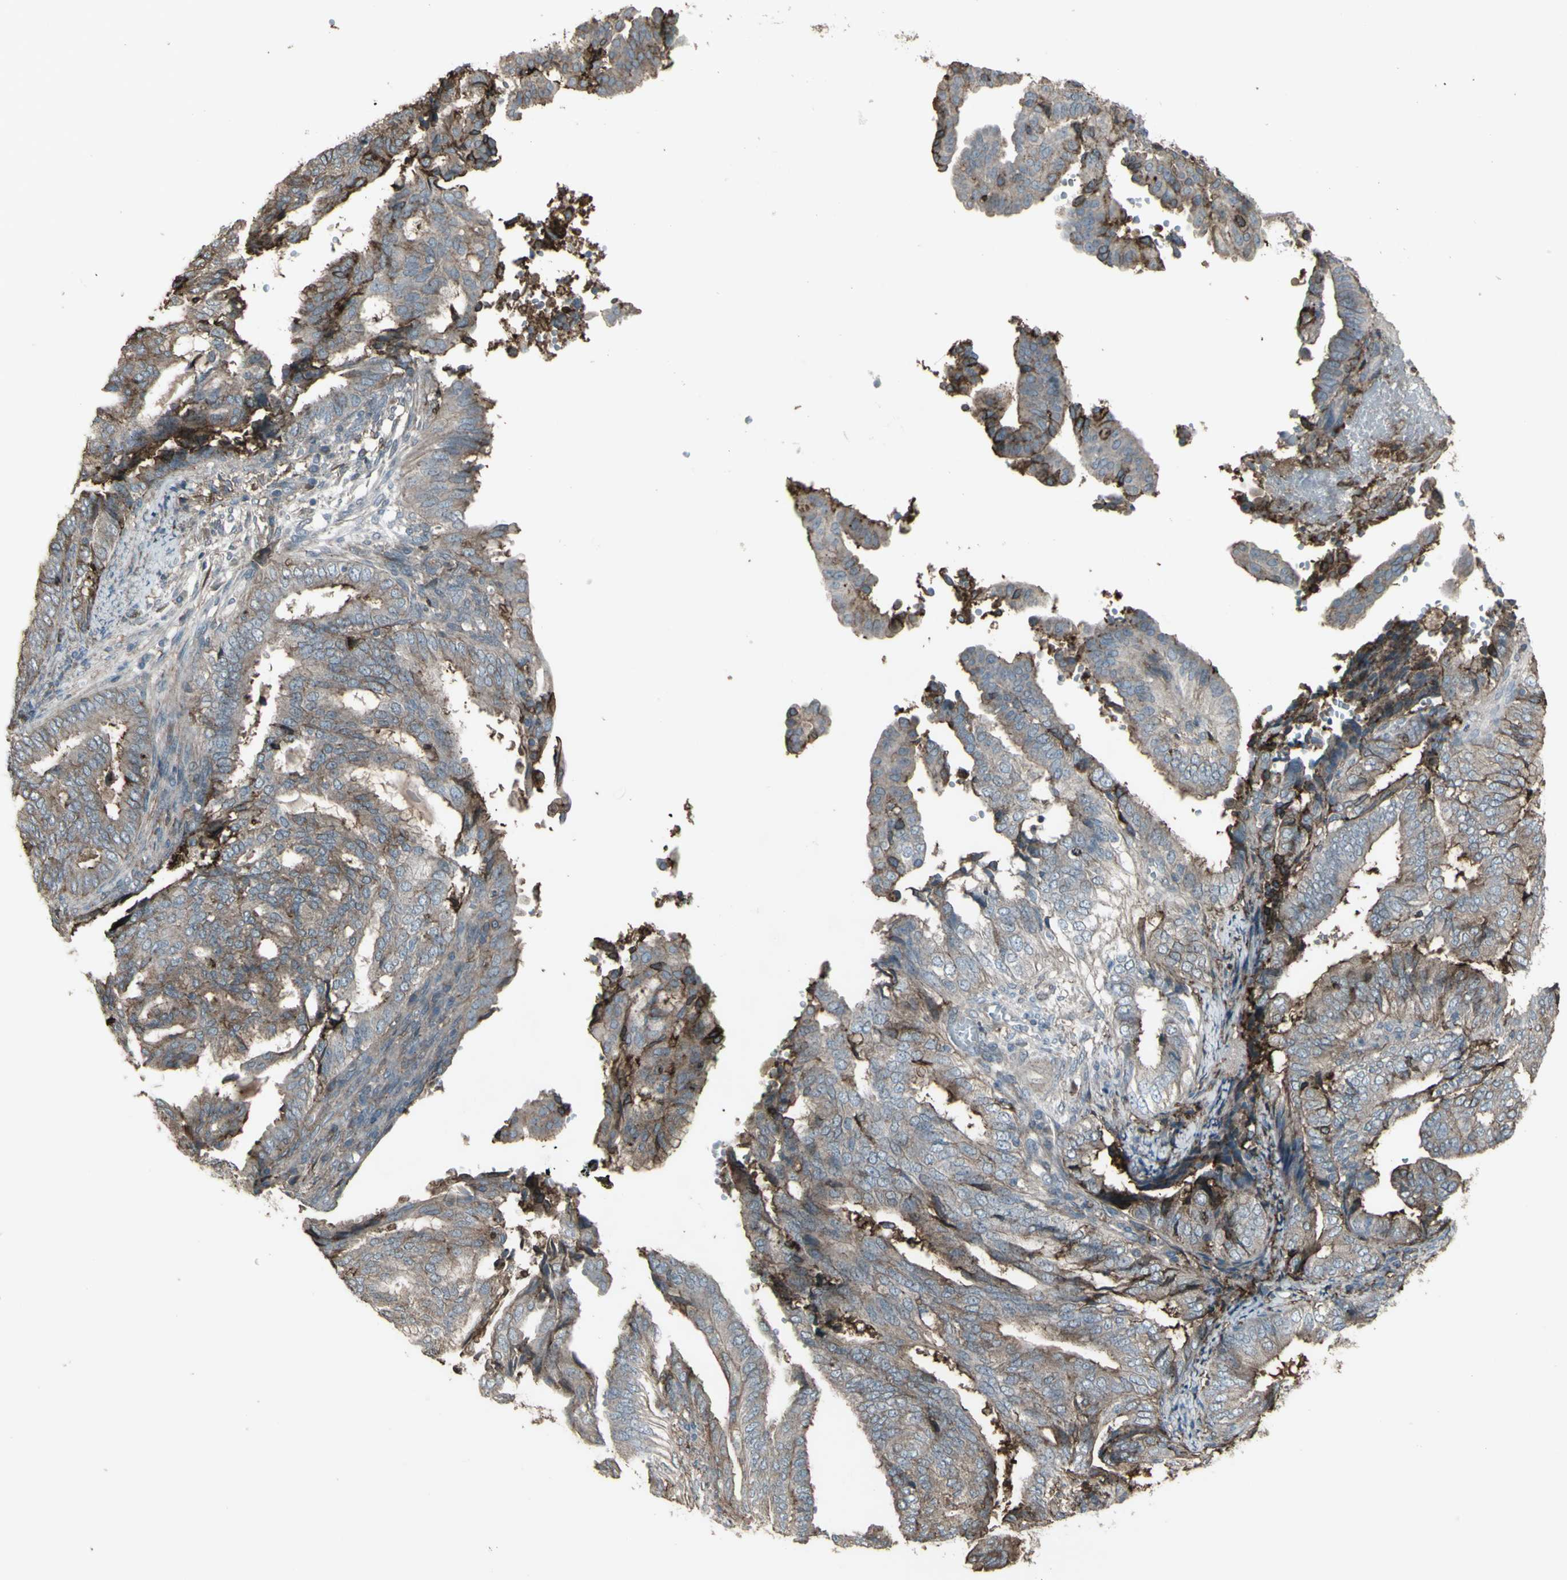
{"staining": {"intensity": "weak", "quantity": "<25%", "location": "cytoplasmic/membranous"}, "tissue": "endometrial cancer", "cell_type": "Tumor cells", "image_type": "cancer", "snomed": [{"axis": "morphology", "description": "Adenocarcinoma, NOS"}, {"axis": "topography", "description": "Endometrium"}], "caption": "Immunohistochemistry image of neoplastic tissue: endometrial cancer (adenocarcinoma) stained with DAB demonstrates no significant protein positivity in tumor cells.", "gene": "SMO", "patient": {"sex": "female", "age": 58}}